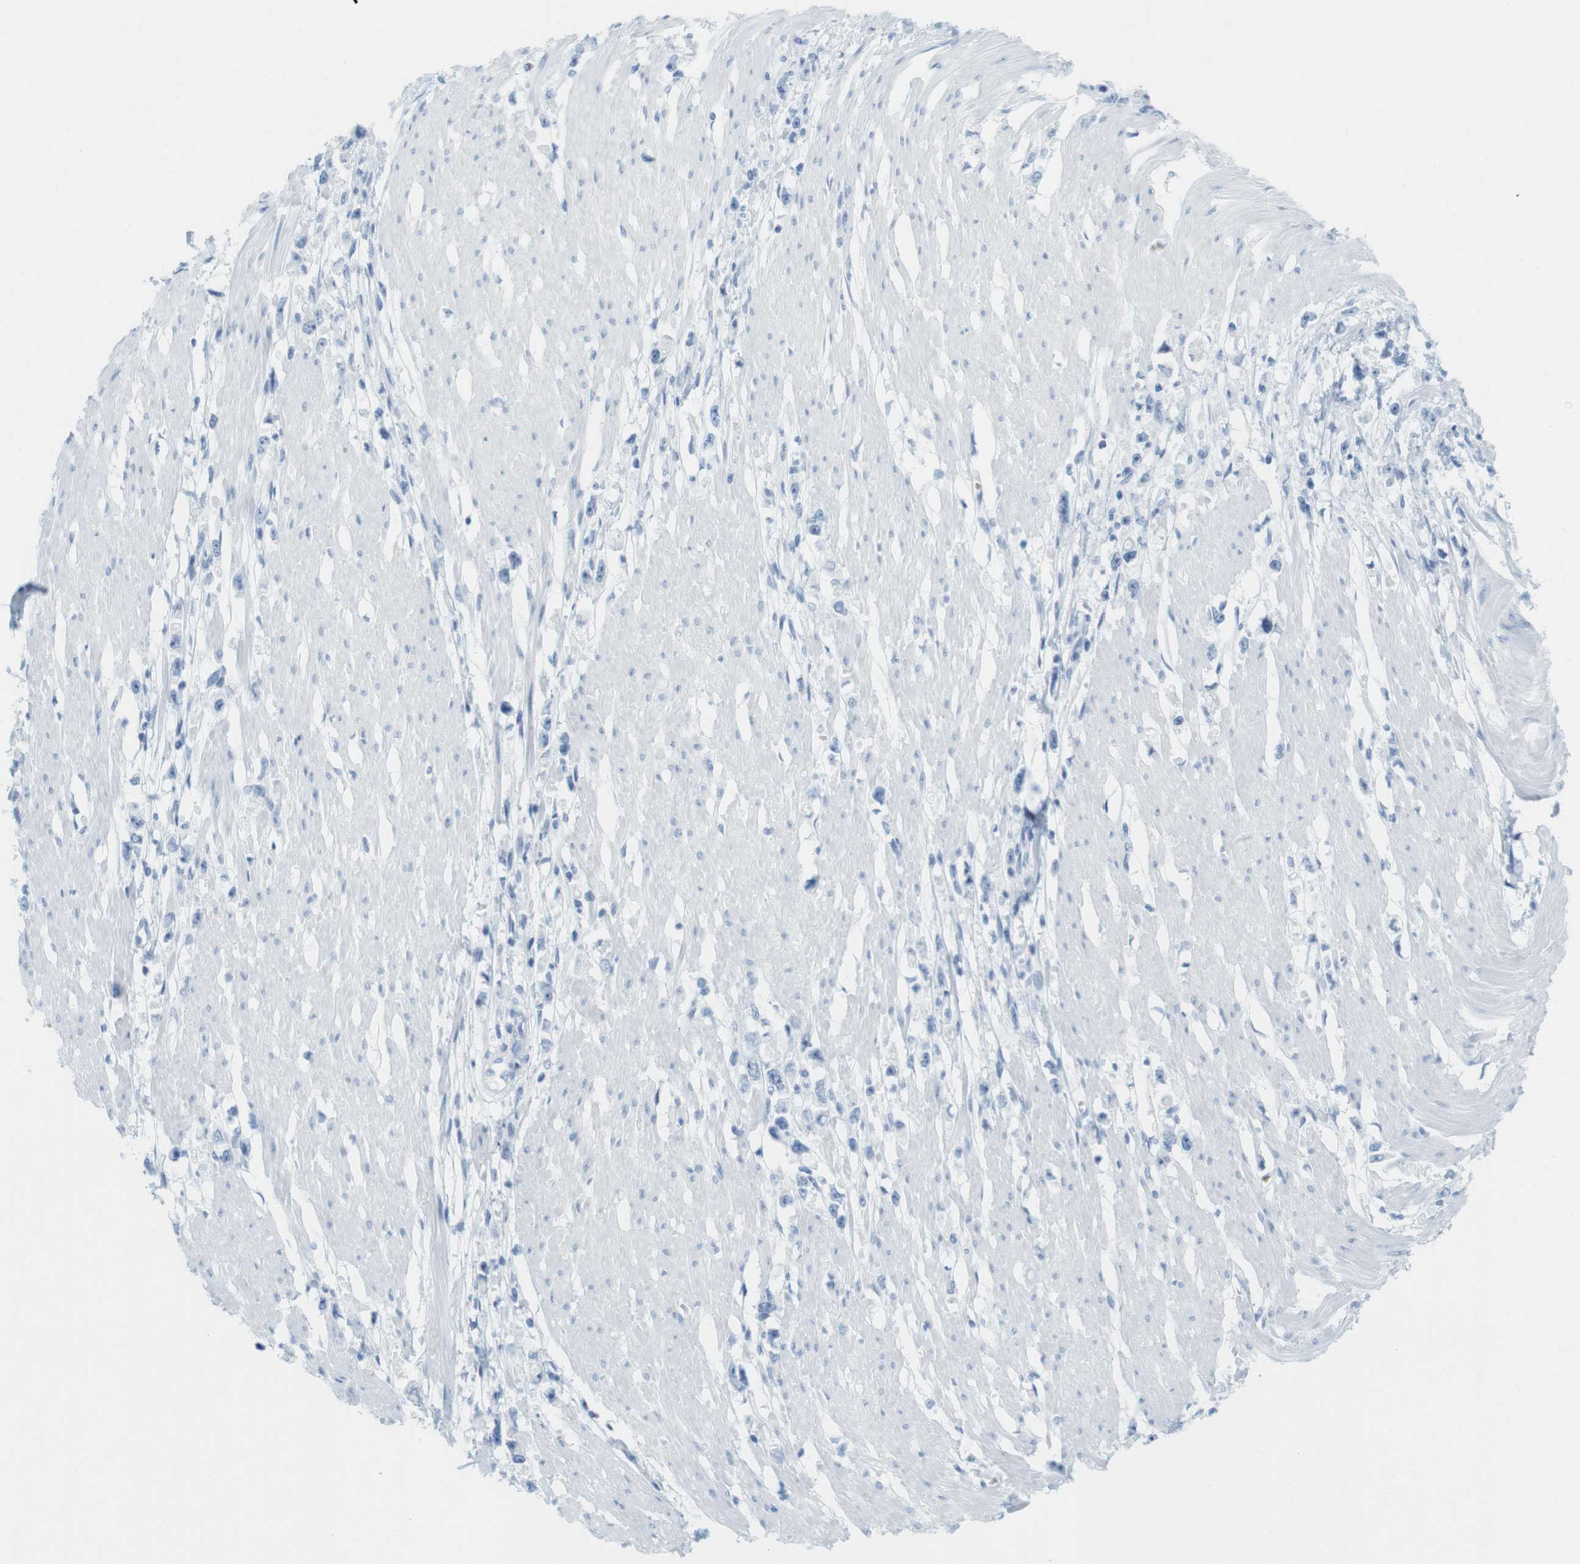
{"staining": {"intensity": "negative", "quantity": "none", "location": "none"}, "tissue": "stomach cancer", "cell_type": "Tumor cells", "image_type": "cancer", "snomed": [{"axis": "morphology", "description": "Adenocarcinoma, NOS"}, {"axis": "topography", "description": "Stomach"}], "caption": "Immunohistochemical staining of stomach cancer demonstrates no significant positivity in tumor cells. (DAB (3,3'-diaminobenzidine) immunohistochemistry with hematoxylin counter stain).", "gene": "TNNT2", "patient": {"sex": "female", "age": 59}}